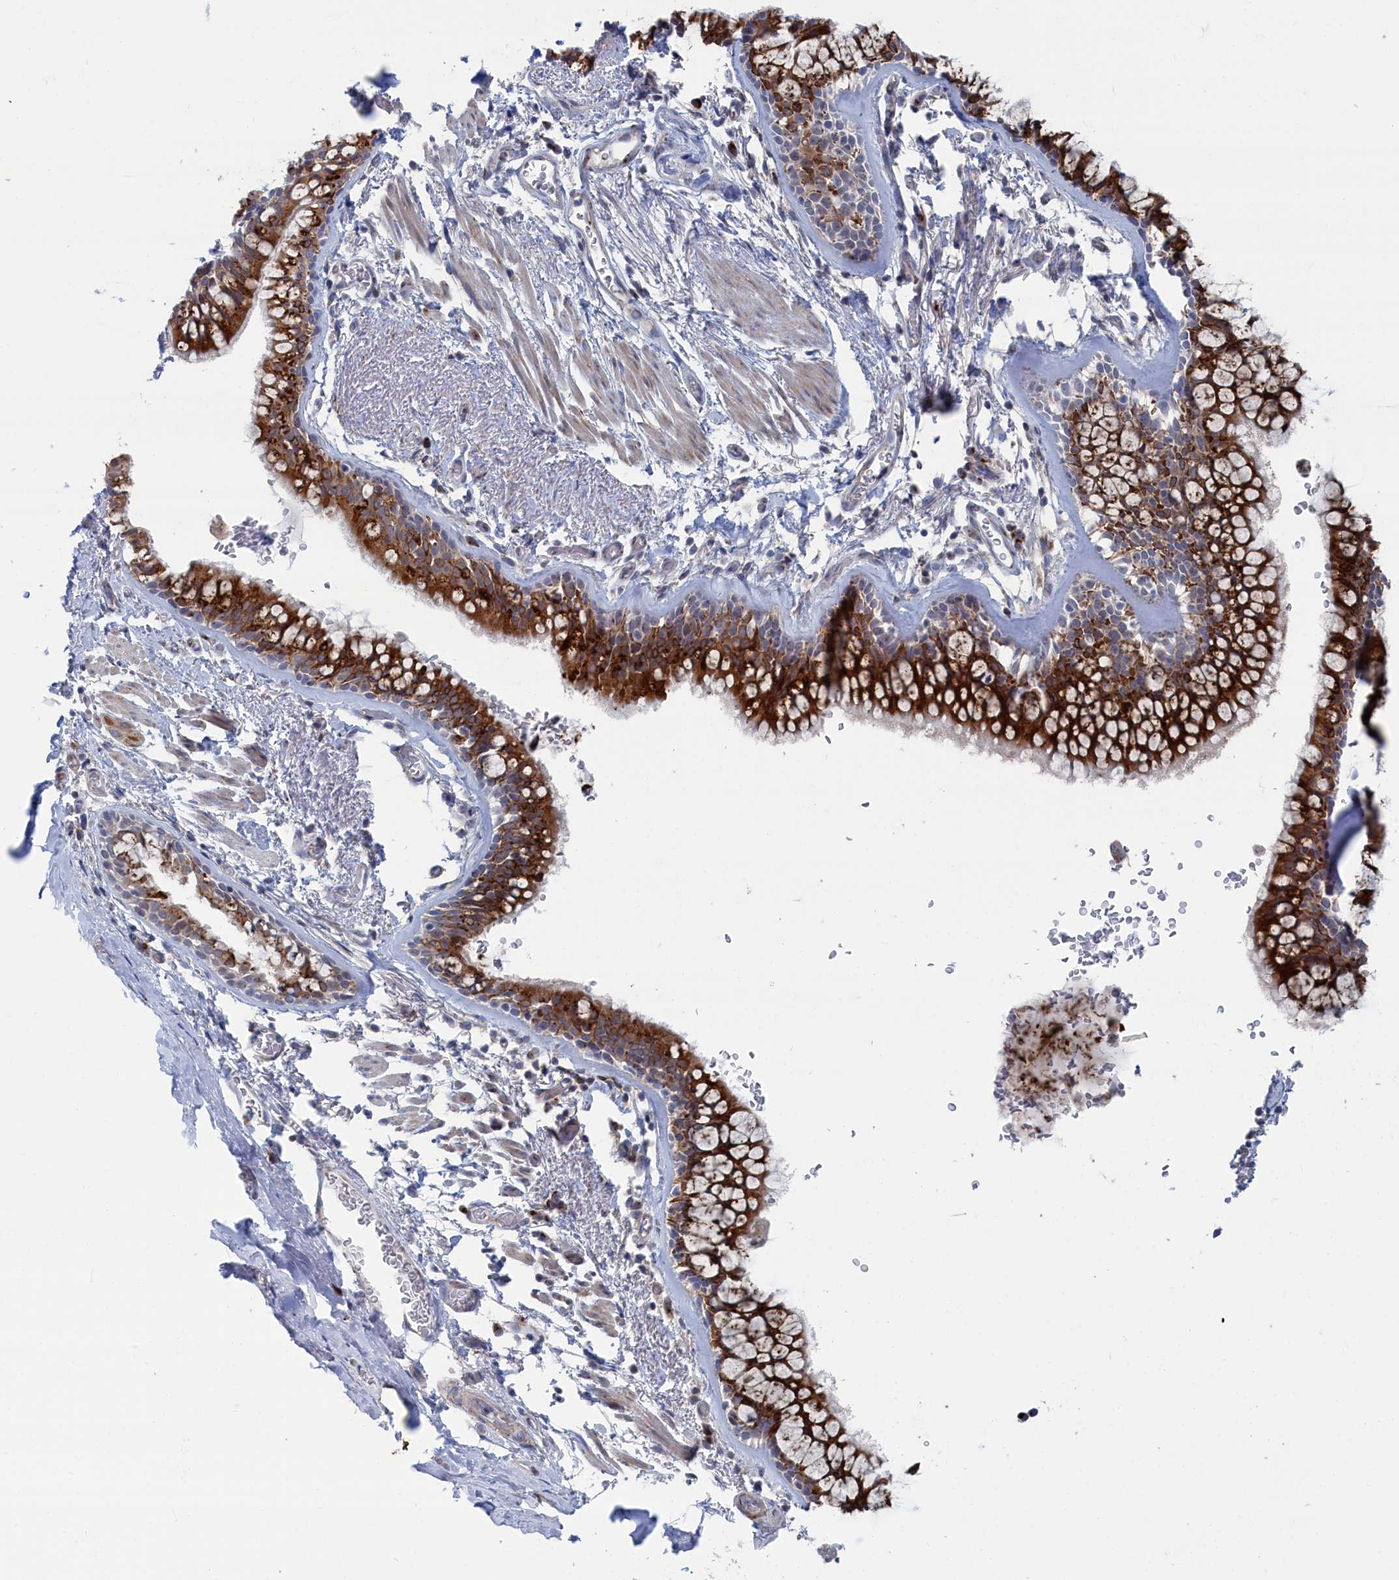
{"staining": {"intensity": "strong", "quantity": ">75%", "location": "cytoplasmic/membranous"}, "tissue": "bronchus", "cell_type": "Respiratory epithelial cells", "image_type": "normal", "snomed": [{"axis": "morphology", "description": "Normal tissue, NOS"}, {"axis": "topography", "description": "Bronchus"}], "caption": "Brown immunohistochemical staining in benign bronchus displays strong cytoplasmic/membranous staining in about >75% of respiratory epithelial cells. (IHC, brightfield microscopy, high magnification).", "gene": "IRX1", "patient": {"sex": "male", "age": 65}}